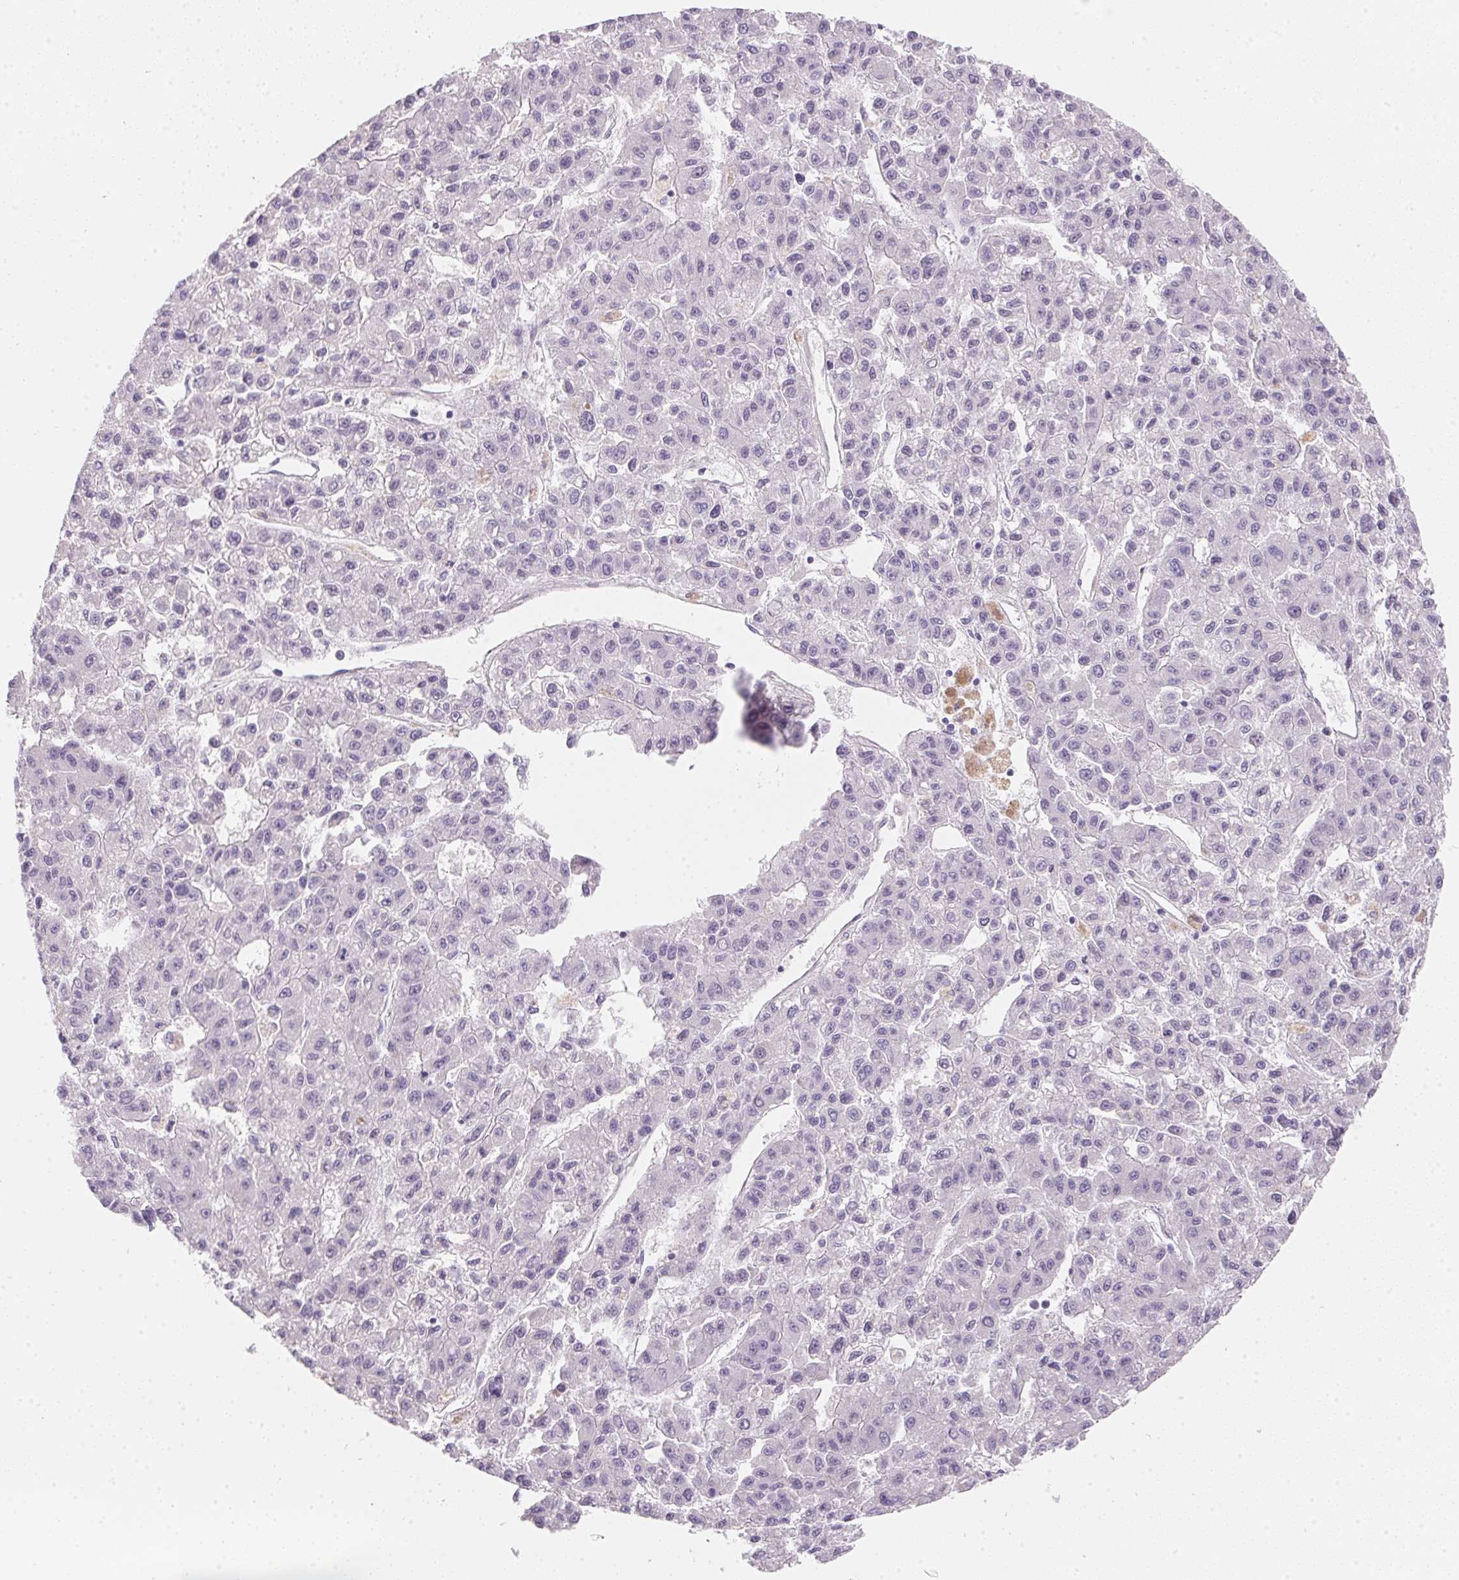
{"staining": {"intensity": "negative", "quantity": "none", "location": "none"}, "tissue": "liver cancer", "cell_type": "Tumor cells", "image_type": "cancer", "snomed": [{"axis": "morphology", "description": "Carcinoma, Hepatocellular, NOS"}, {"axis": "topography", "description": "Liver"}], "caption": "Immunohistochemical staining of human liver cancer (hepatocellular carcinoma) demonstrates no significant positivity in tumor cells.", "gene": "GIPC2", "patient": {"sex": "male", "age": 70}}